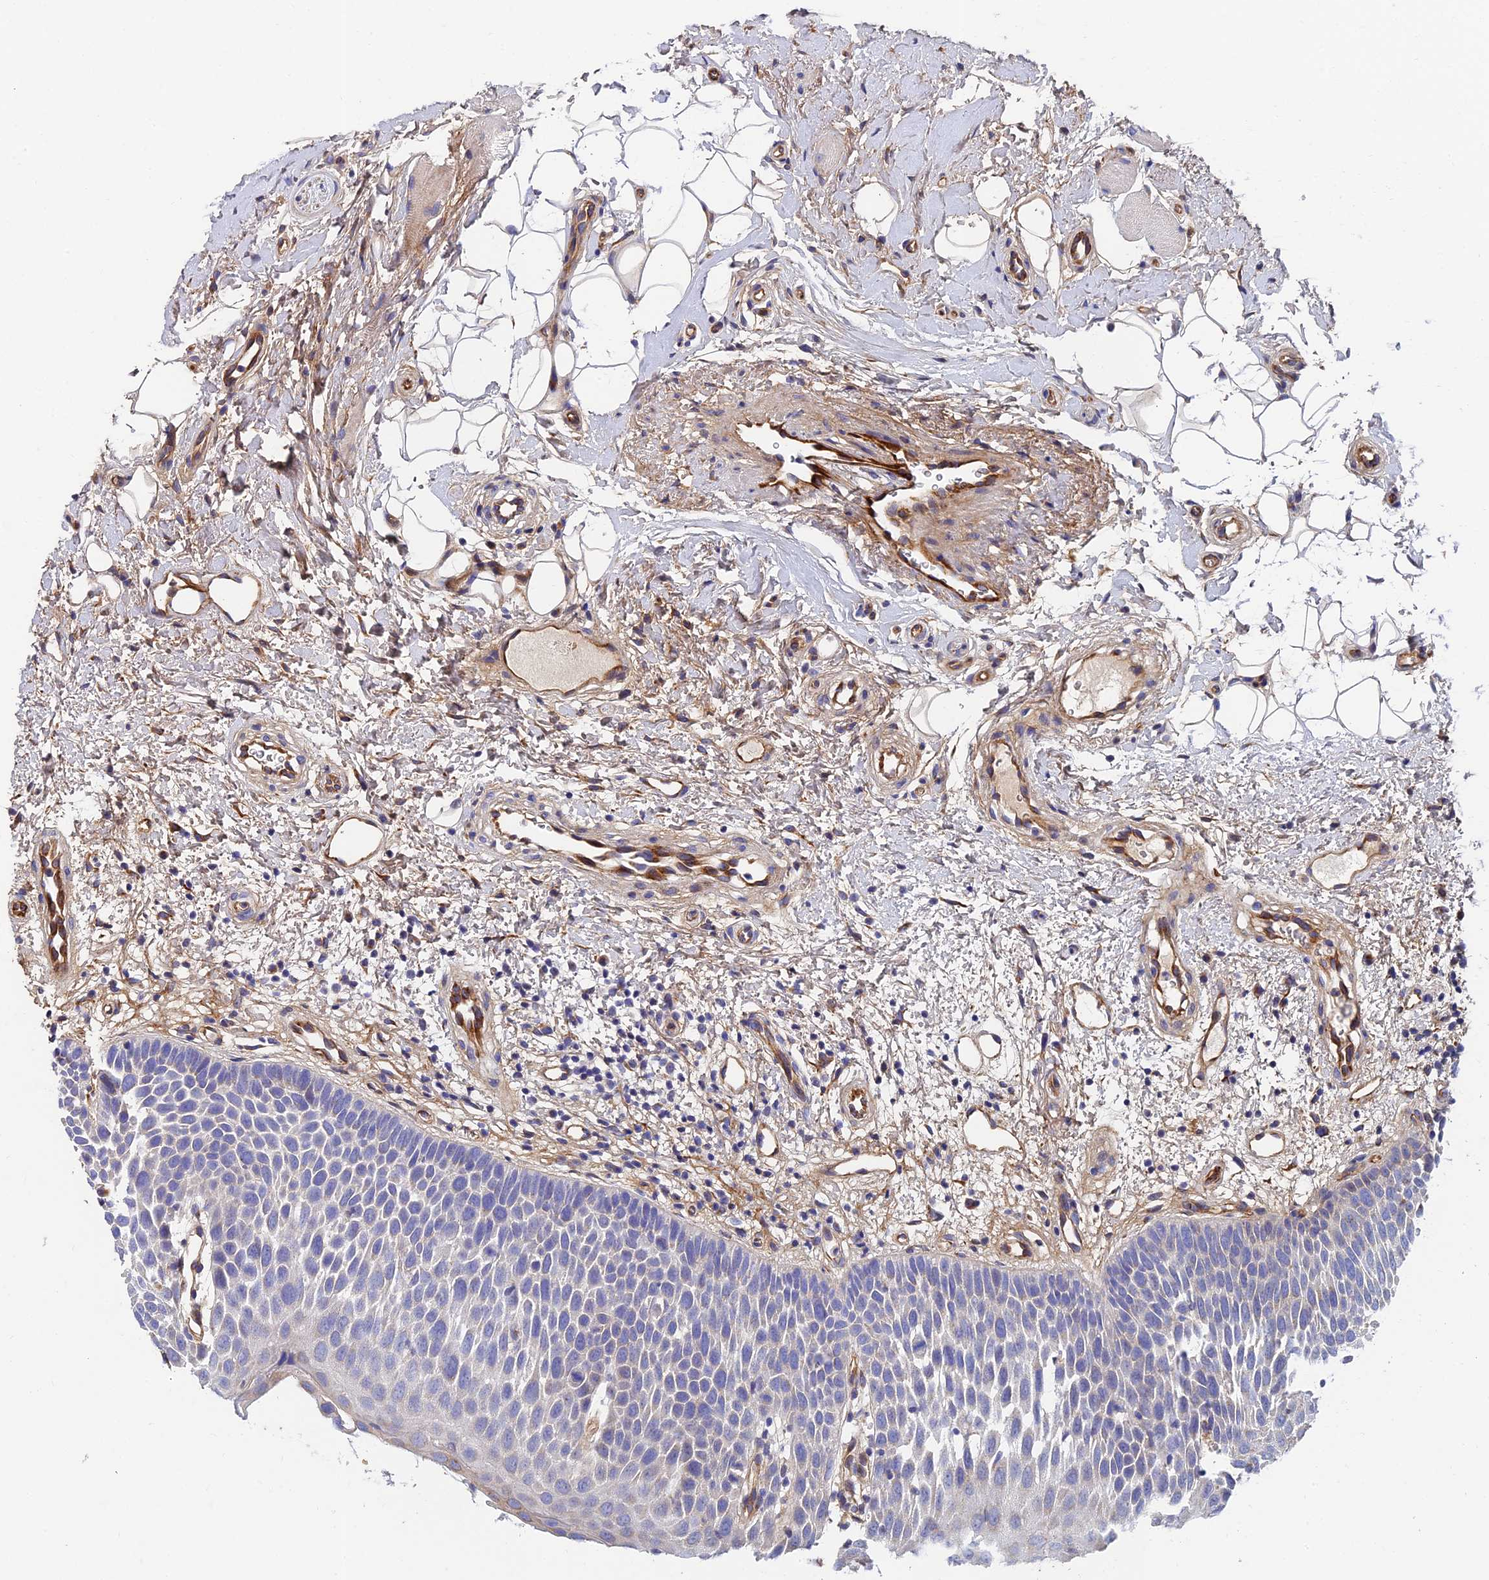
{"staining": {"intensity": "weak", "quantity": "<25%", "location": "cytoplasmic/membranous"}, "tissue": "oral mucosa", "cell_type": "Squamous epithelial cells", "image_type": "normal", "snomed": [{"axis": "morphology", "description": "No evidence of malignacy"}, {"axis": "topography", "description": "Oral tissue"}, {"axis": "topography", "description": "Head-Neck"}], "caption": "Immunohistochemistry (IHC) of normal human oral mucosa demonstrates no positivity in squamous epithelial cells. (IHC, brightfield microscopy, high magnification).", "gene": "ADGRF3", "patient": {"sex": "male", "age": 68}}